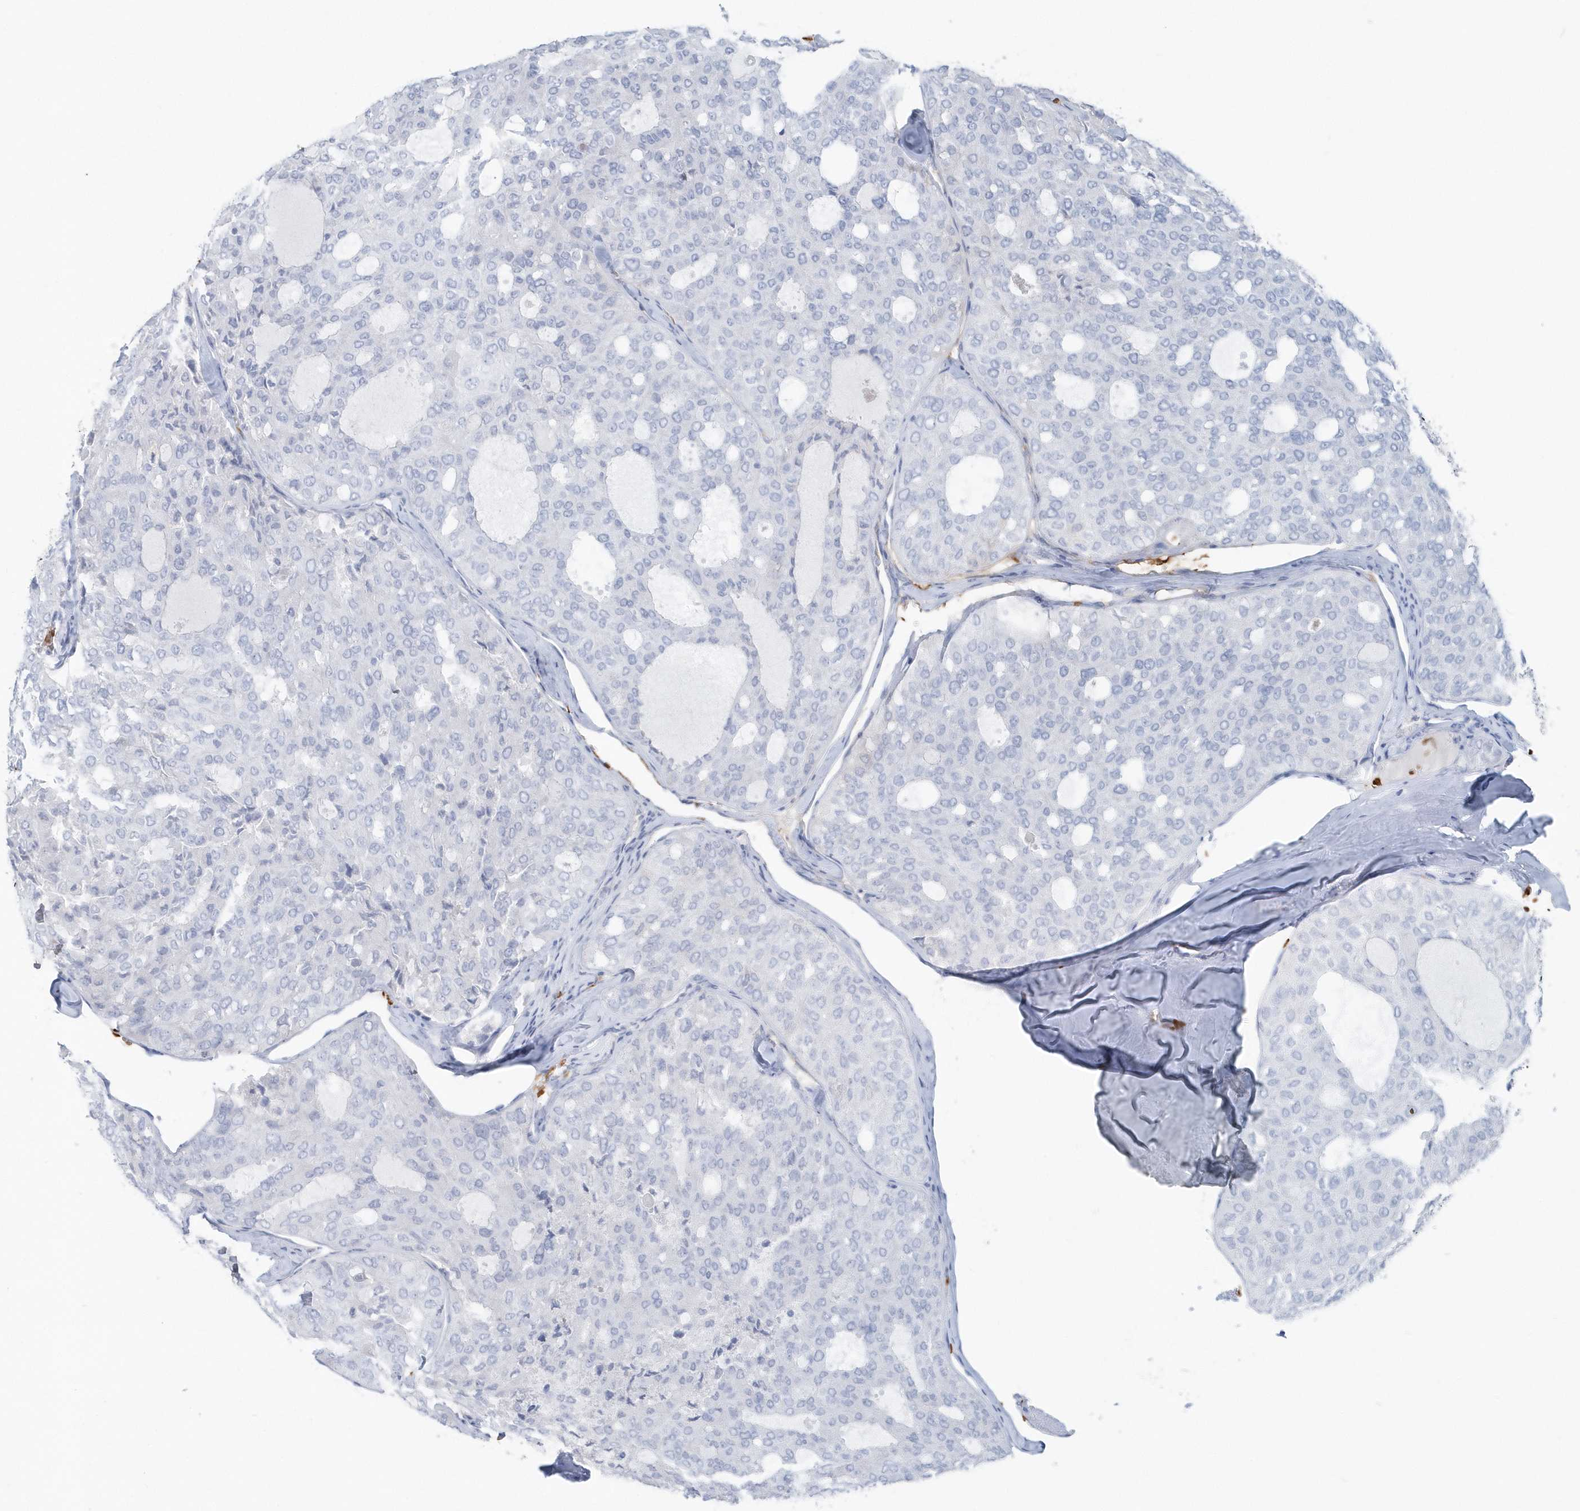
{"staining": {"intensity": "negative", "quantity": "none", "location": "none"}, "tissue": "thyroid cancer", "cell_type": "Tumor cells", "image_type": "cancer", "snomed": [{"axis": "morphology", "description": "Follicular adenoma carcinoma, NOS"}, {"axis": "topography", "description": "Thyroid gland"}], "caption": "Immunohistochemistry histopathology image of human thyroid cancer stained for a protein (brown), which reveals no expression in tumor cells.", "gene": "HBA2", "patient": {"sex": "male", "age": 75}}